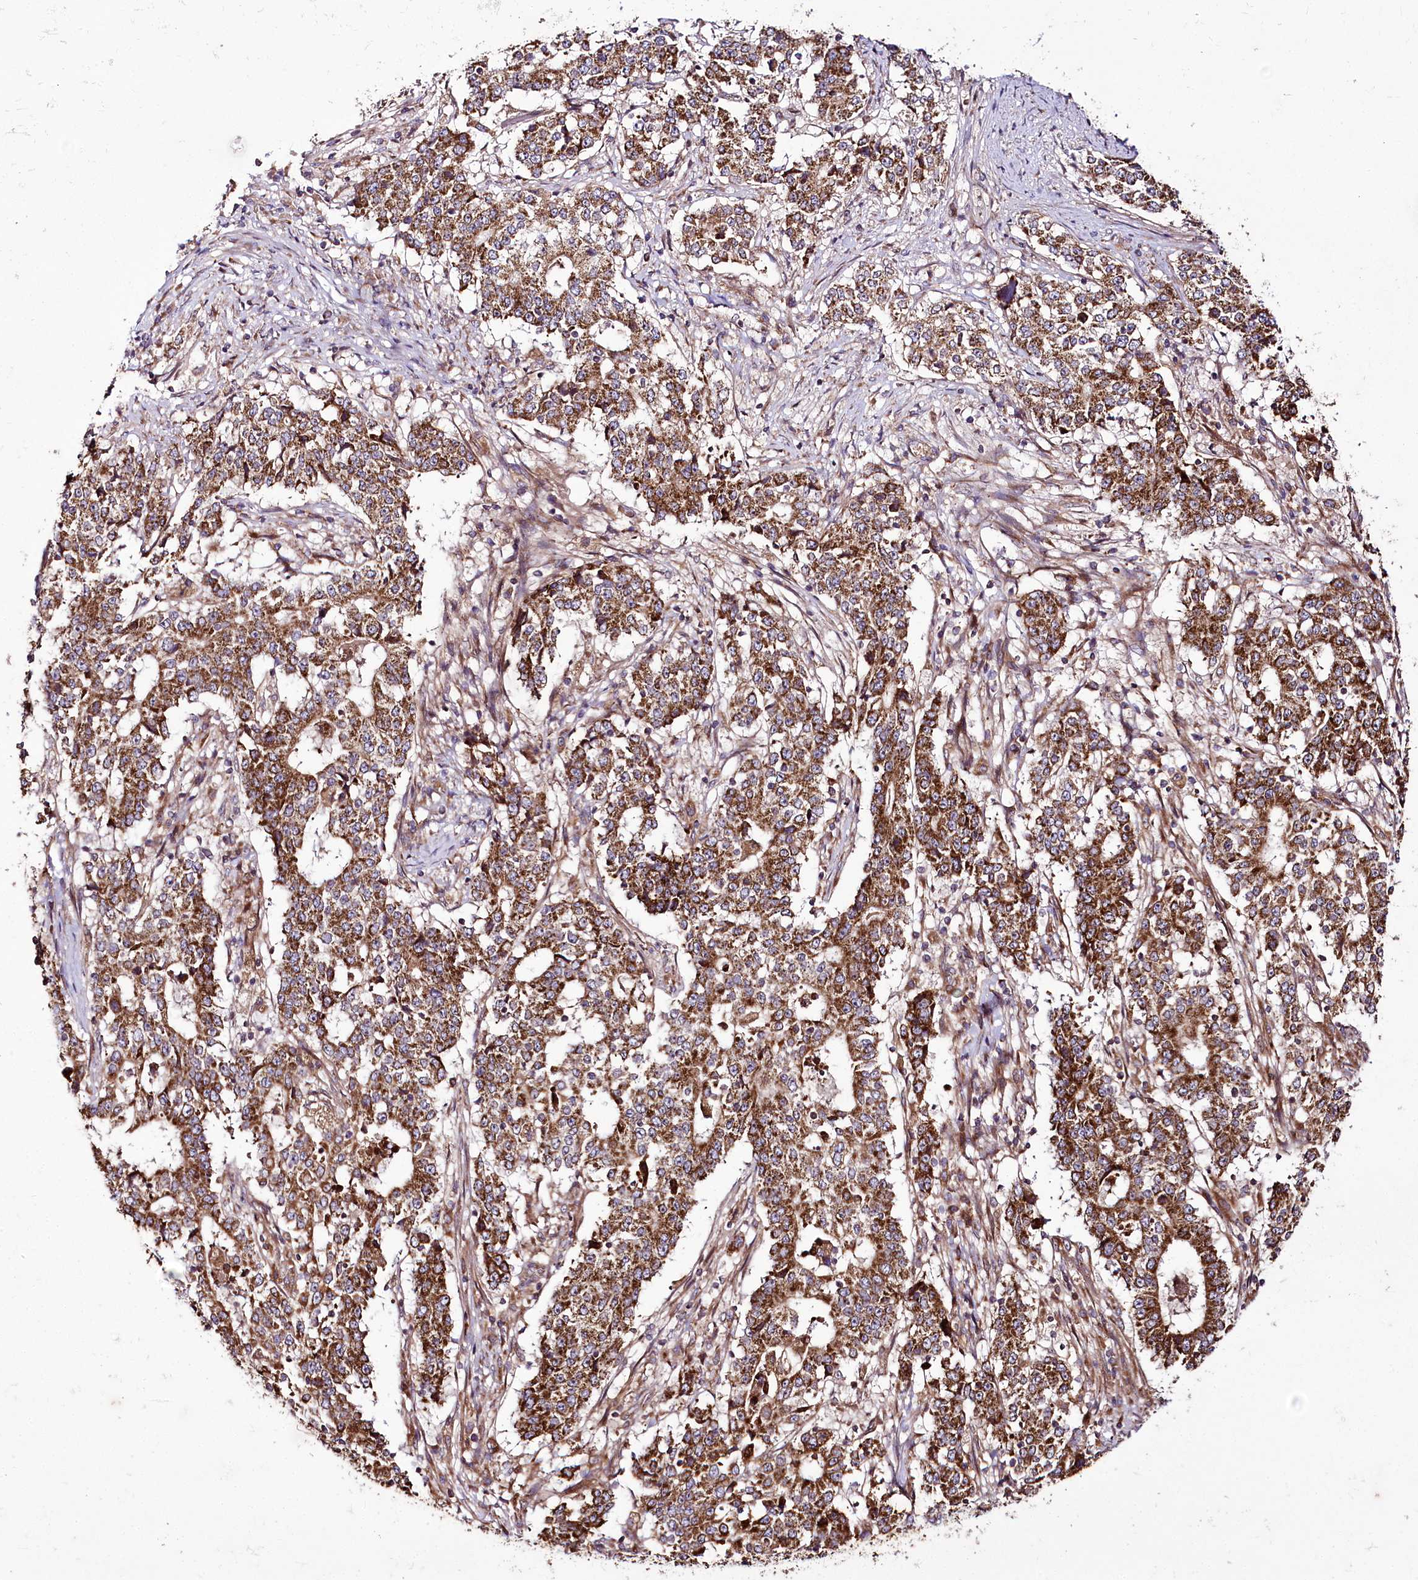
{"staining": {"intensity": "strong", "quantity": ">75%", "location": "cytoplasmic/membranous"}, "tissue": "stomach cancer", "cell_type": "Tumor cells", "image_type": "cancer", "snomed": [{"axis": "morphology", "description": "Adenocarcinoma, NOS"}, {"axis": "topography", "description": "Stomach"}], "caption": "Stomach cancer (adenocarcinoma) stained with a protein marker displays strong staining in tumor cells.", "gene": "RAB7A", "patient": {"sex": "male", "age": 59}}